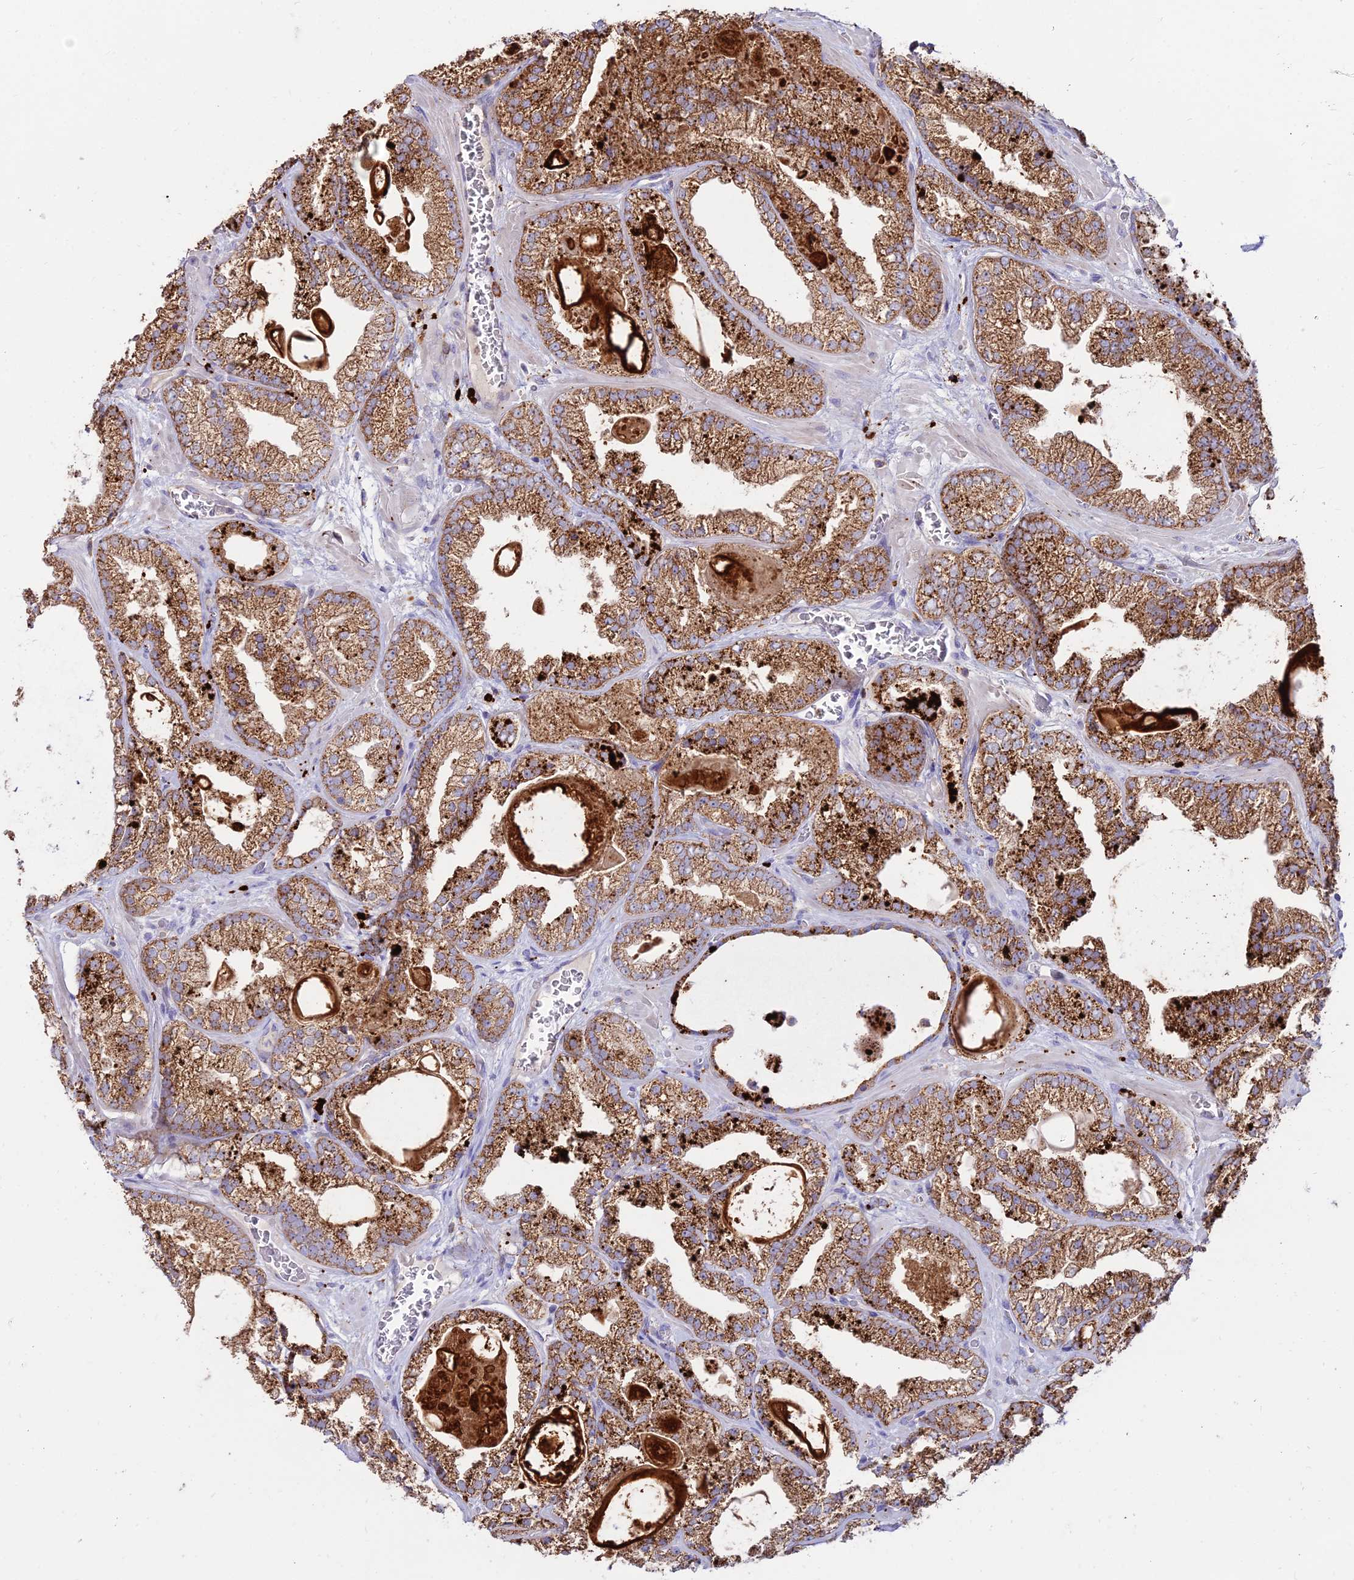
{"staining": {"intensity": "strong", "quantity": ">75%", "location": "cytoplasmic/membranous"}, "tissue": "prostate cancer", "cell_type": "Tumor cells", "image_type": "cancer", "snomed": [{"axis": "morphology", "description": "Adenocarcinoma, Low grade"}, {"axis": "topography", "description": "Prostate"}], "caption": "Immunohistochemistry (DAB) staining of human prostate cancer demonstrates strong cytoplasmic/membranous protein positivity in approximately >75% of tumor cells.", "gene": "PNLIPRP3", "patient": {"sex": "male", "age": 57}}